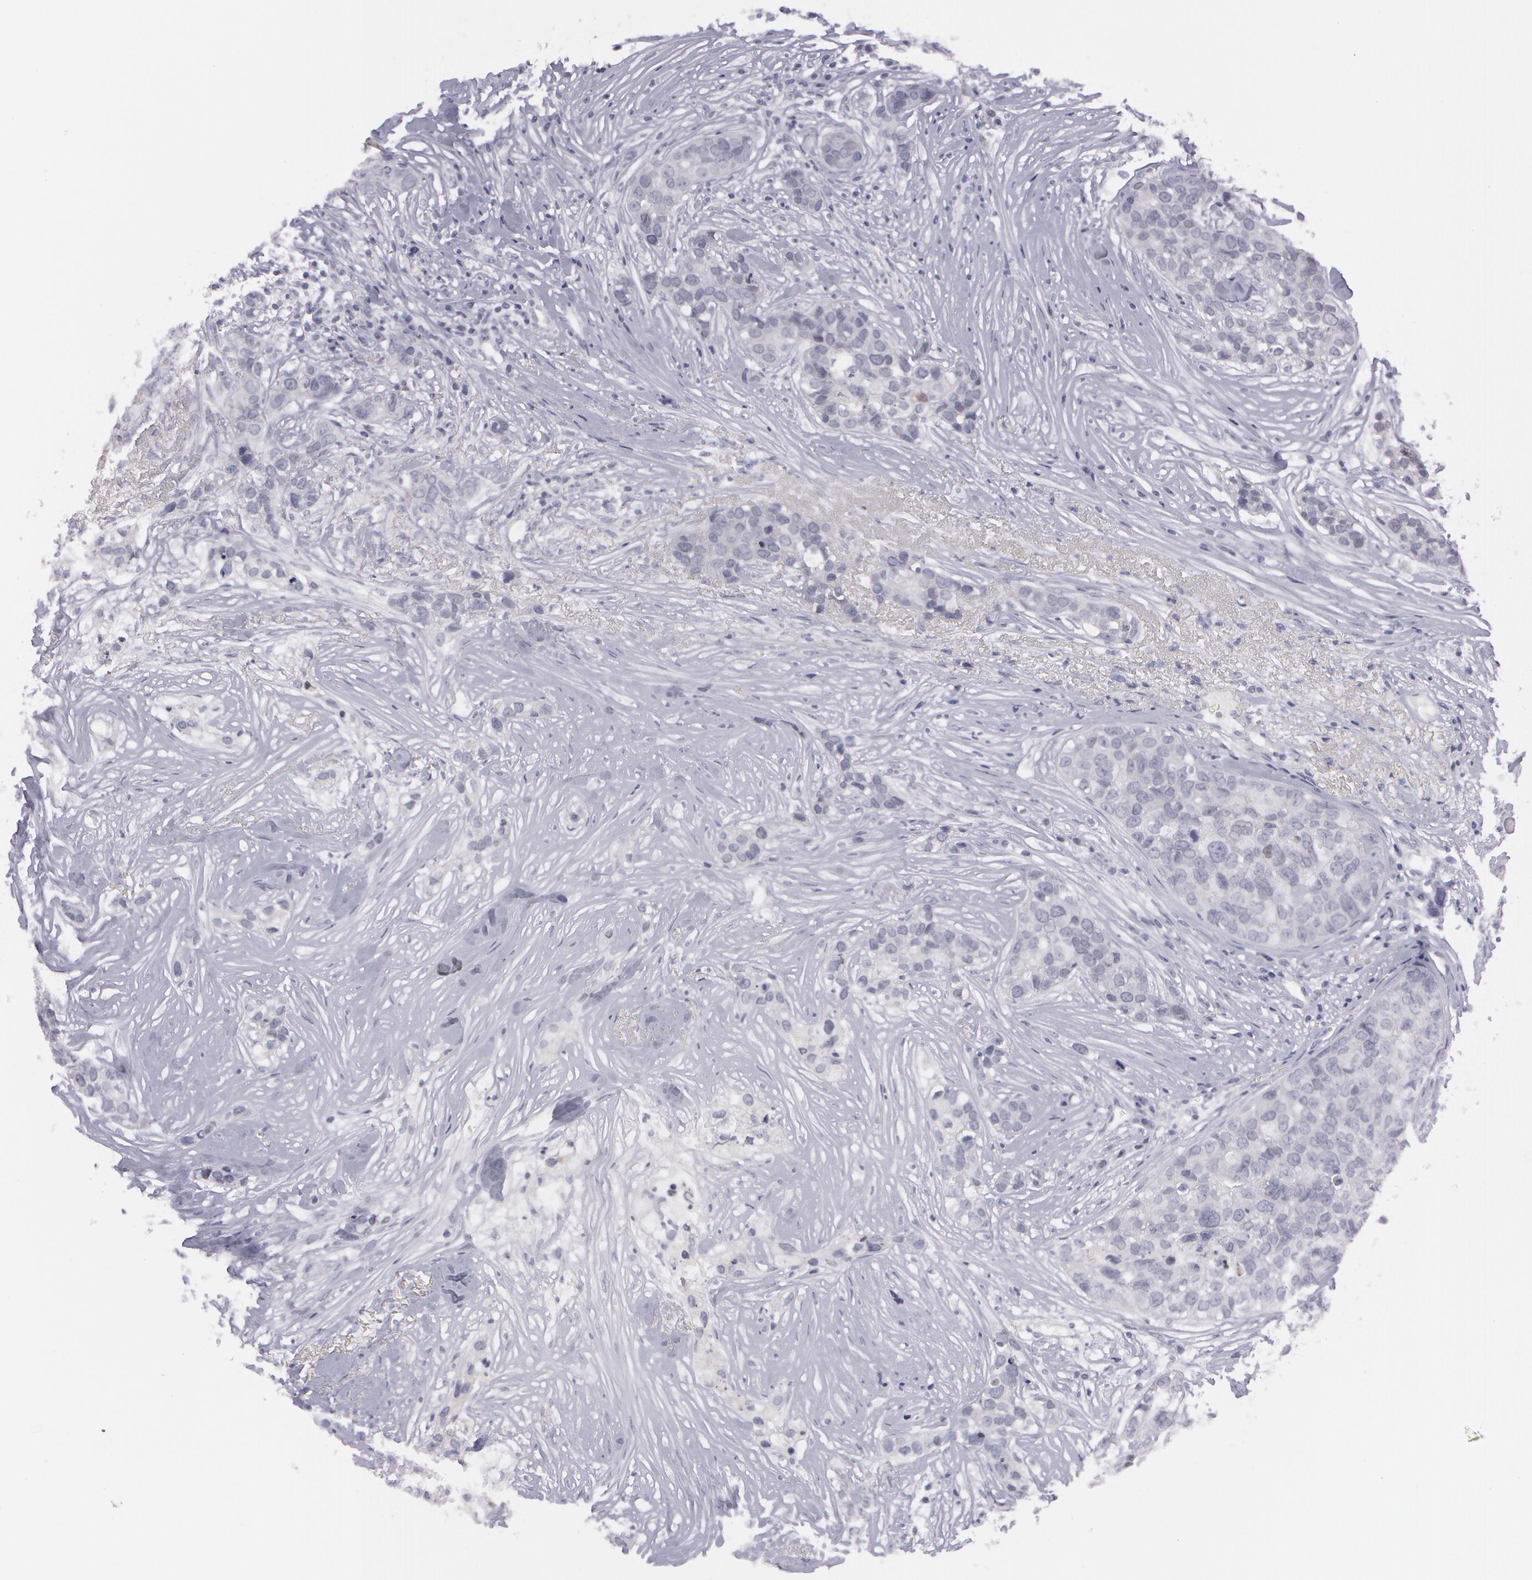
{"staining": {"intensity": "negative", "quantity": "none", "location": "none"}, "tissue": "breast cancer", "cell_type": "Tumor cells", "image_type": "cancer", "snomed": [{"axis": "morphology", "description": "Duct carcinoma"}, {"axis": "topography", "description": "Breast"}], "caption": "Protein analysis of intraductal carcinoma (breast) shows no significant staining in tumor cells. (DAB IHC, high magnification).", "gene": "IL1RN", "patient": {"sex": "female", "age": 91}}